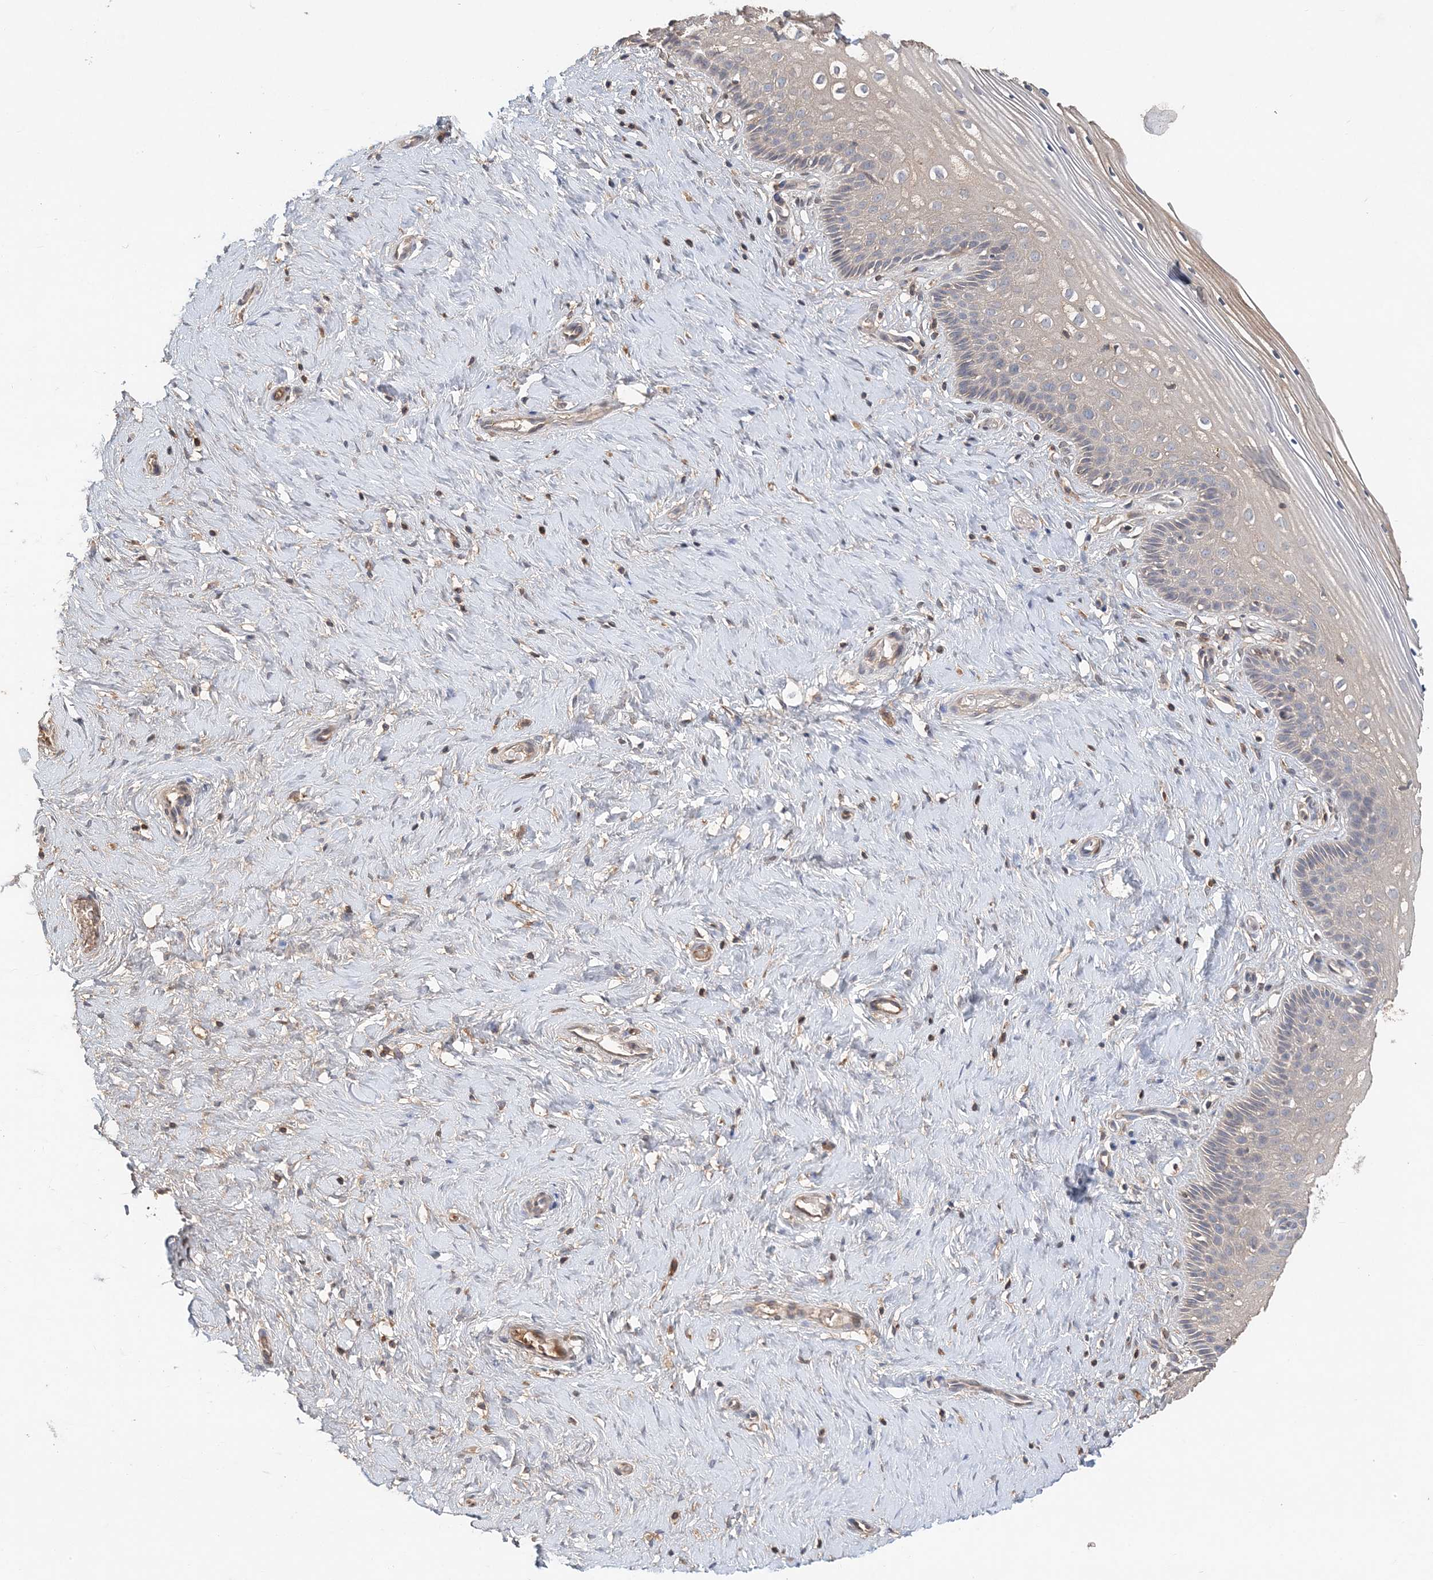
{"staining": {"intensity": "moderate", "quantity": "25%-75%", "location": "cytoplasmic/membranous"}, "tissue": "cervix", "cell_type": "Glandular cells", "image_type": "normal", "snomed": [{"axis": "morphology", "description": "Normal tissue, NOS"}, {"axis": "topography", "description": "Cervix"}], "caption": "IHC of unremarkable cervix displays medium levels of moderate cytoplasmic/membranous expression in about 25%-75% of glandular cells. (DAB = brown stain, brightfield microscopy at high magnification).", "gene": "SYCP3", "patient": {"sex": "female", "age": 33}}